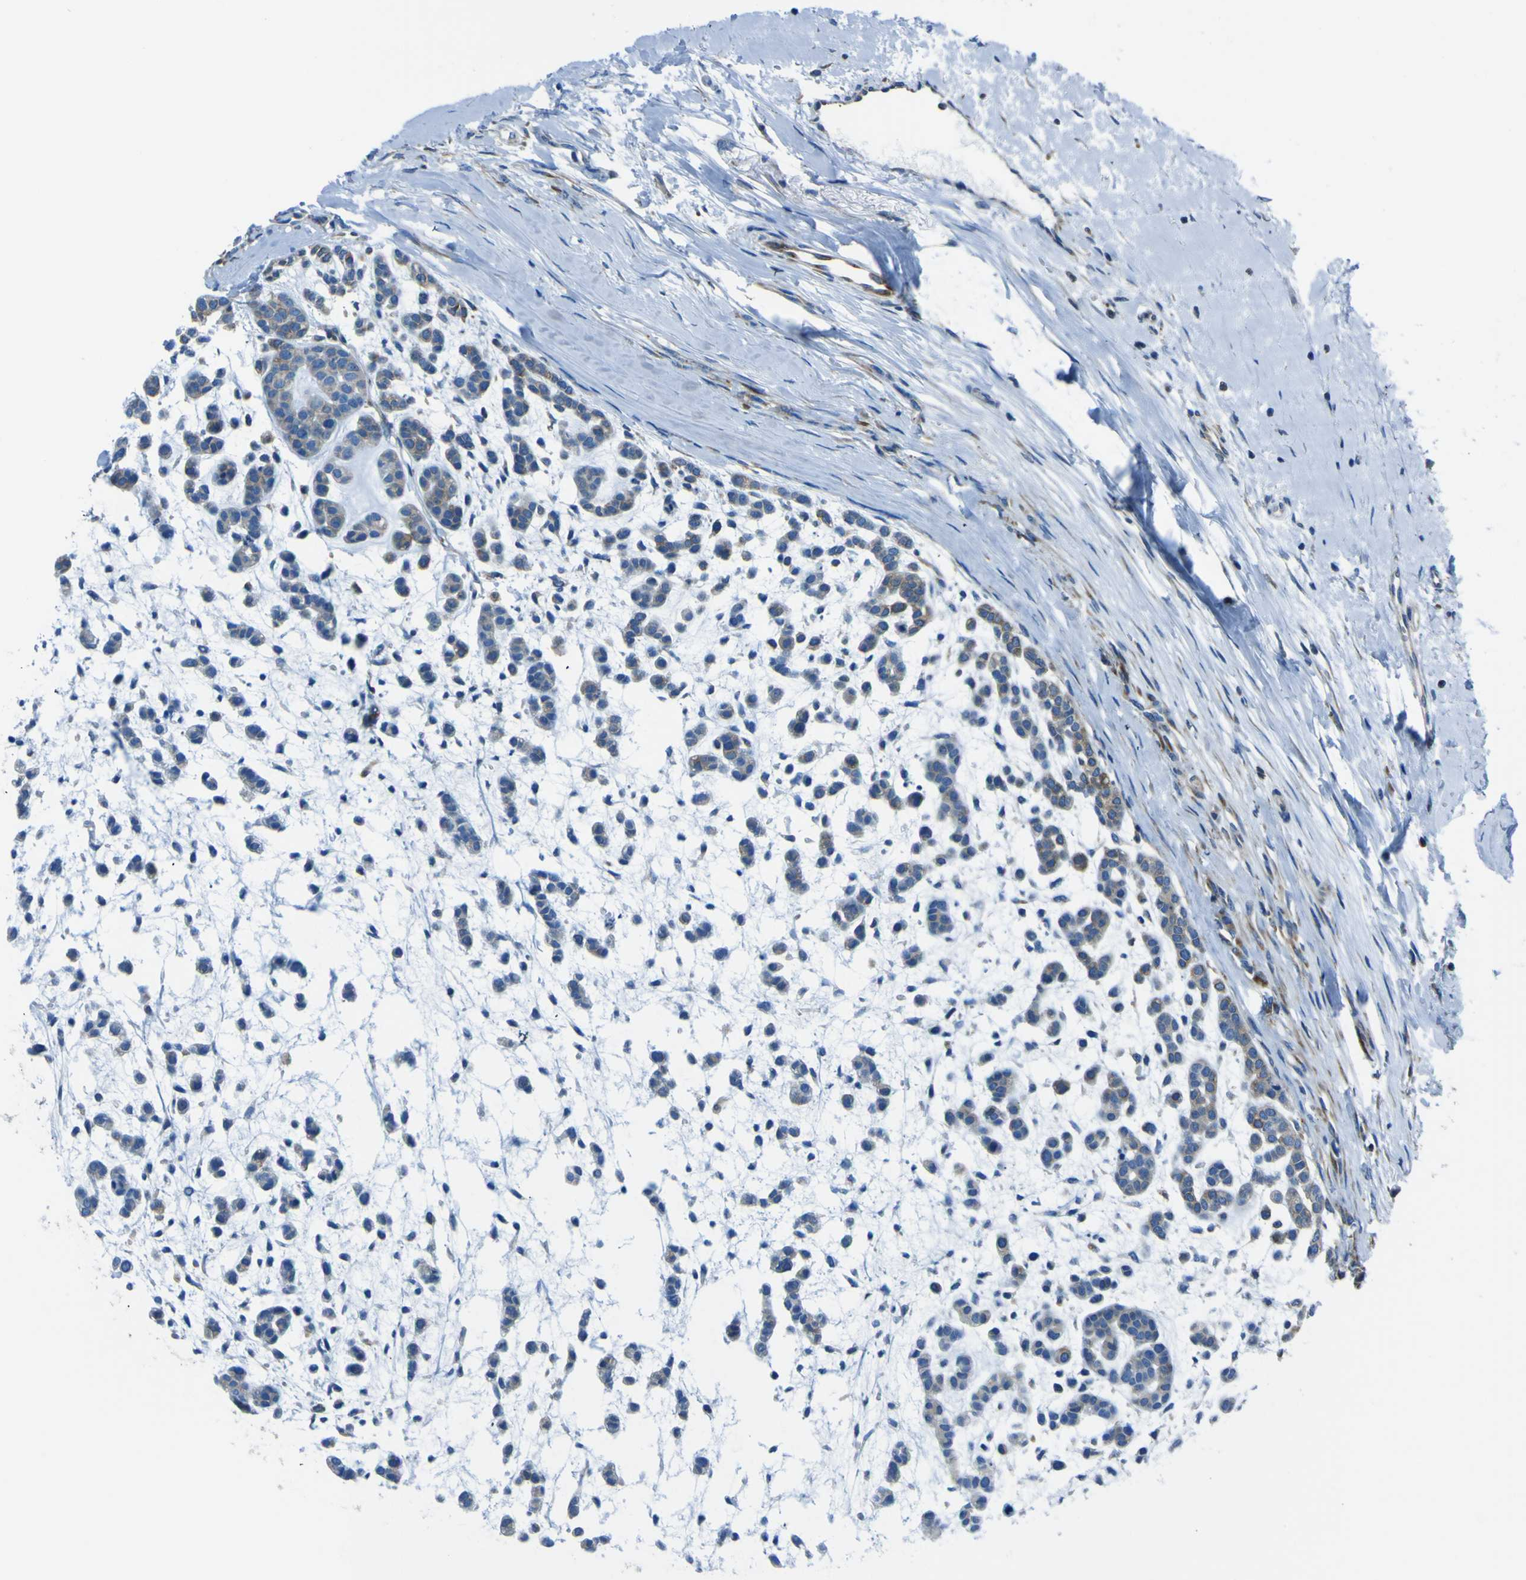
{"staining": {"intensity": "moderate", "quantity": ">75%", "location": "cytoplasmic/membranous"}, "tissue": "head and neck cancer", "cell_type": "Tumor cells", "image_type": "cancer", "snomed": [{"axis": "morphology", "description": "Adenocarcinoma, NOS"}, {"axis": "morphology", "description": "Adenoma, NOS"}, {"axis": "topography", "description": "Head-Neck"}], "caption": "DAB (3,3'-diaminobenzidine) immunohistochemical staining of head and neck cancer reveals moderate cytoplasmic/membranous protein expression in approximately >75% of tumor cells.", "gene": "STIM1", "patient": {"sex": "female", "age": 55}}